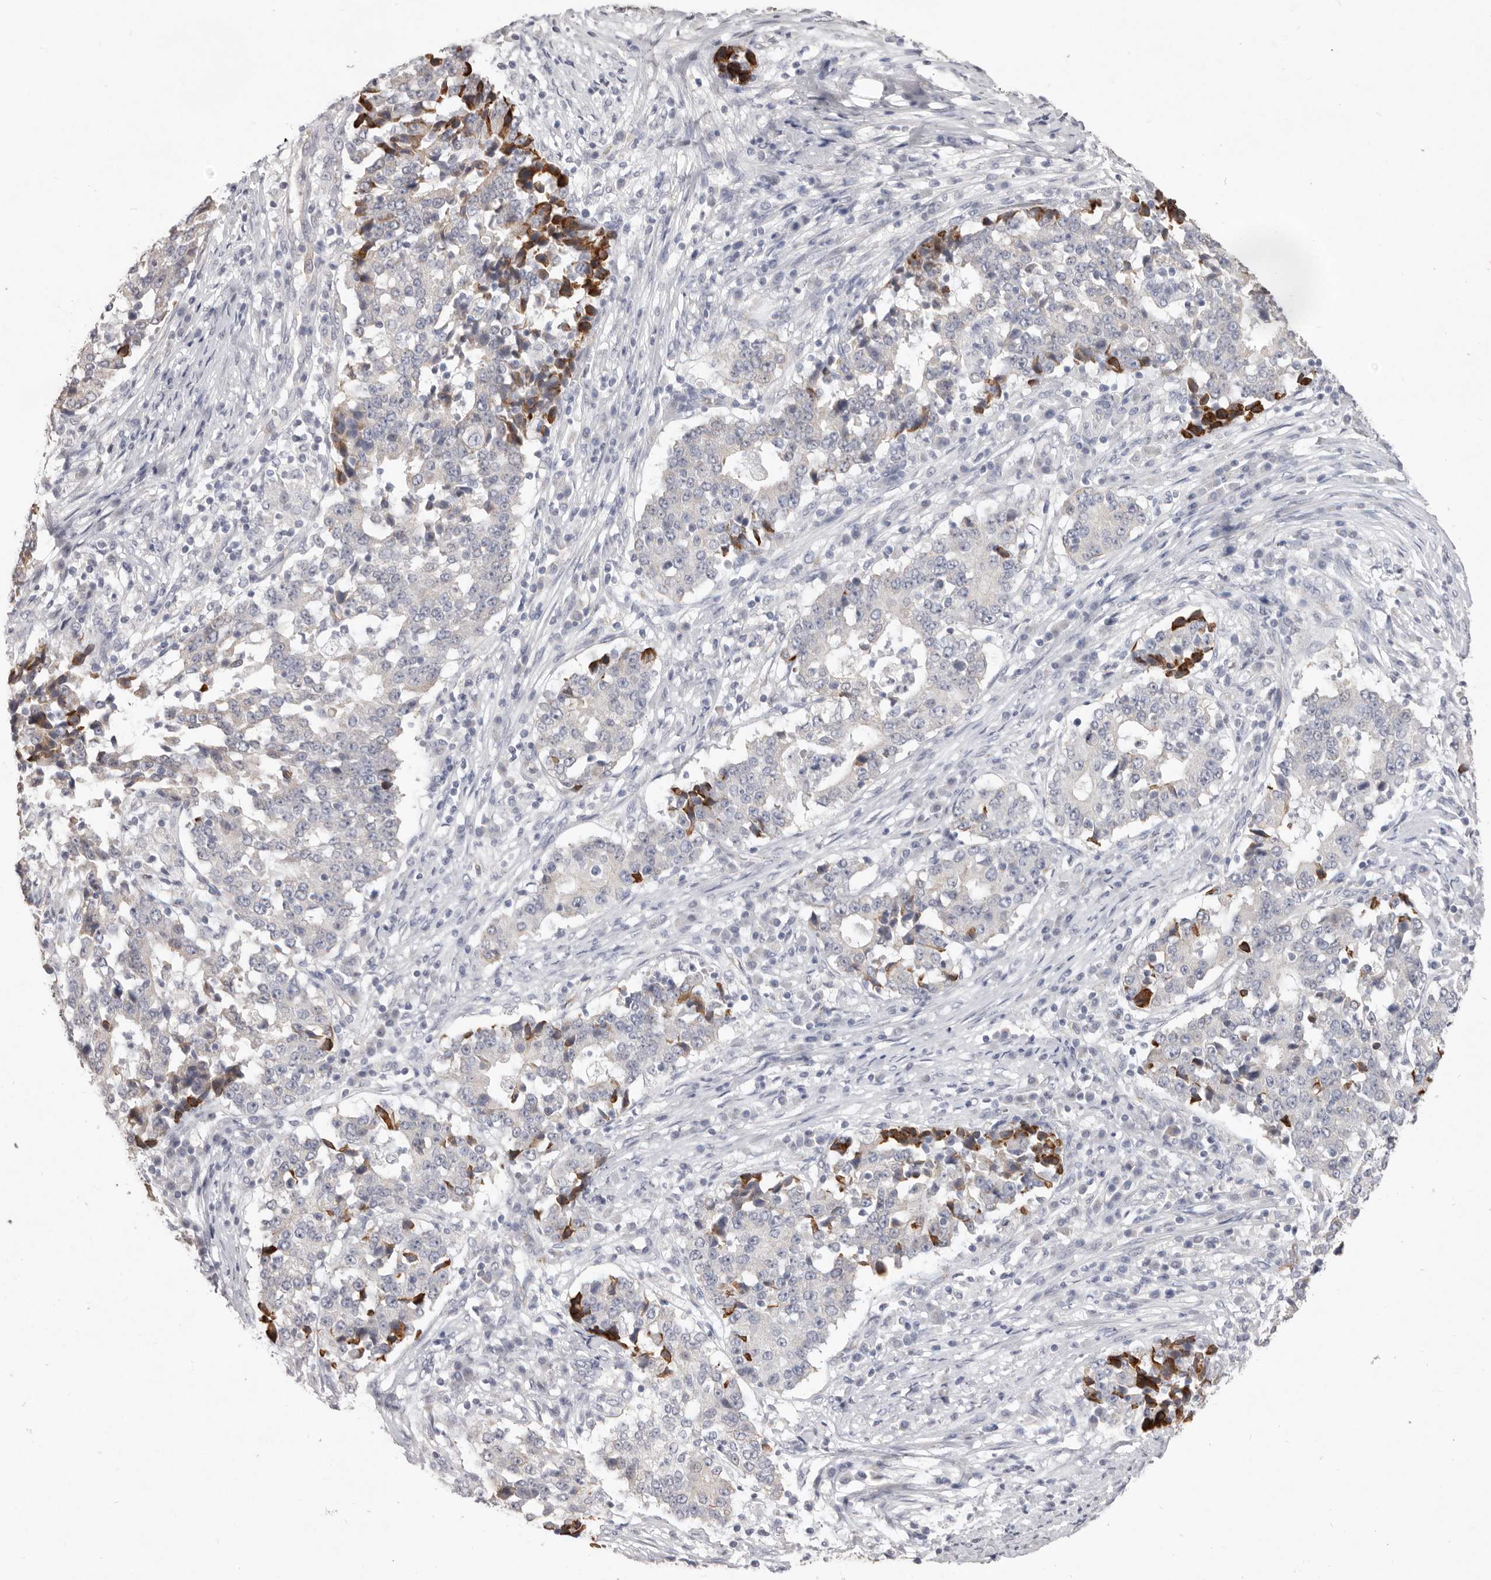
{"staining": {"intensity": "strong", "quantity": "<25%", "location": "cytoplasmic/membranous"}, "tissue": "stomach cancer", "cell_type": "Tumor cells", "image_type": "cancer", "snomed": [{"axis": "morphology", "description": "Adenocarcinoma, NOS"}, {"axis": "topography", "description": "Stomach"}], "caption": "Protein positivity by immunohistochemistry reveals strong cytoplasmic/membranous staining in approximately <25% of tumor cells in stomach cancer (adenocarcinoma).", "gene": "ZYG11B", "patient": {"sex": "male", "age": 59}}